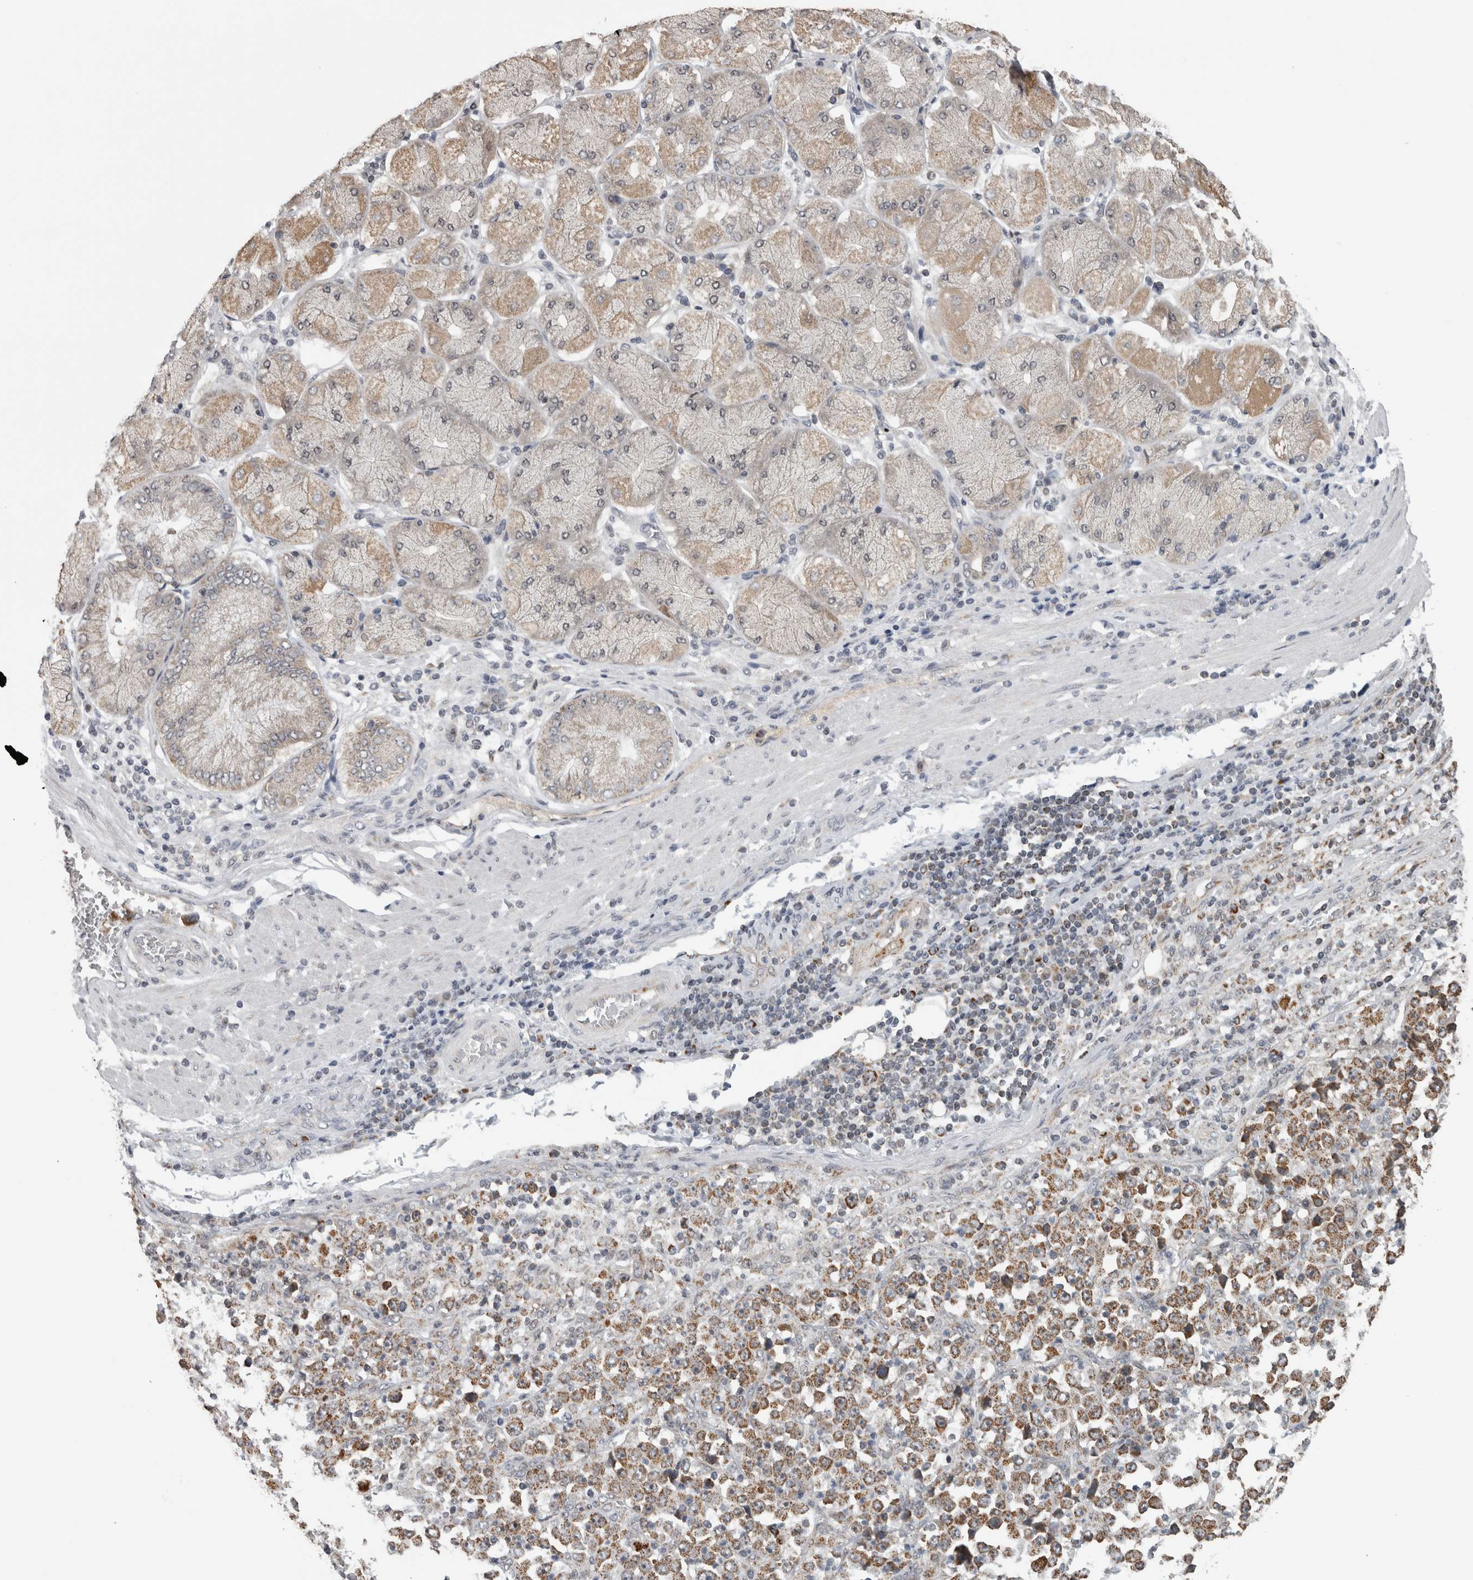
{"staining": {"intensity": "moderate", "quantity": ">75%", "location": "cytoplasmic/membranous"}, "tissue": "stomach cancer", "cell_type": "Tumor cells", "image_type": "cancer", "snomed": [{"axis": "morphology", "description": "Normal tissue, NOS"}, {"axis": "morphology", "description": "Adenocarcinoma, NOS"}, {"axis": "topography", "description": "Stomach, upper"}, {"axis": "topography", "description": "Stomach"}], "caption": "Tumor cells demonstrate moderate cytoplasmic/membranous positivity in about >75% of cells in stomach cancer (adenocarcinoma). (DAB = brown stain, brightfield microscopy at high magnification).", "gene": "OR2K2", "patient": {"sex": "male", "age": 59}}